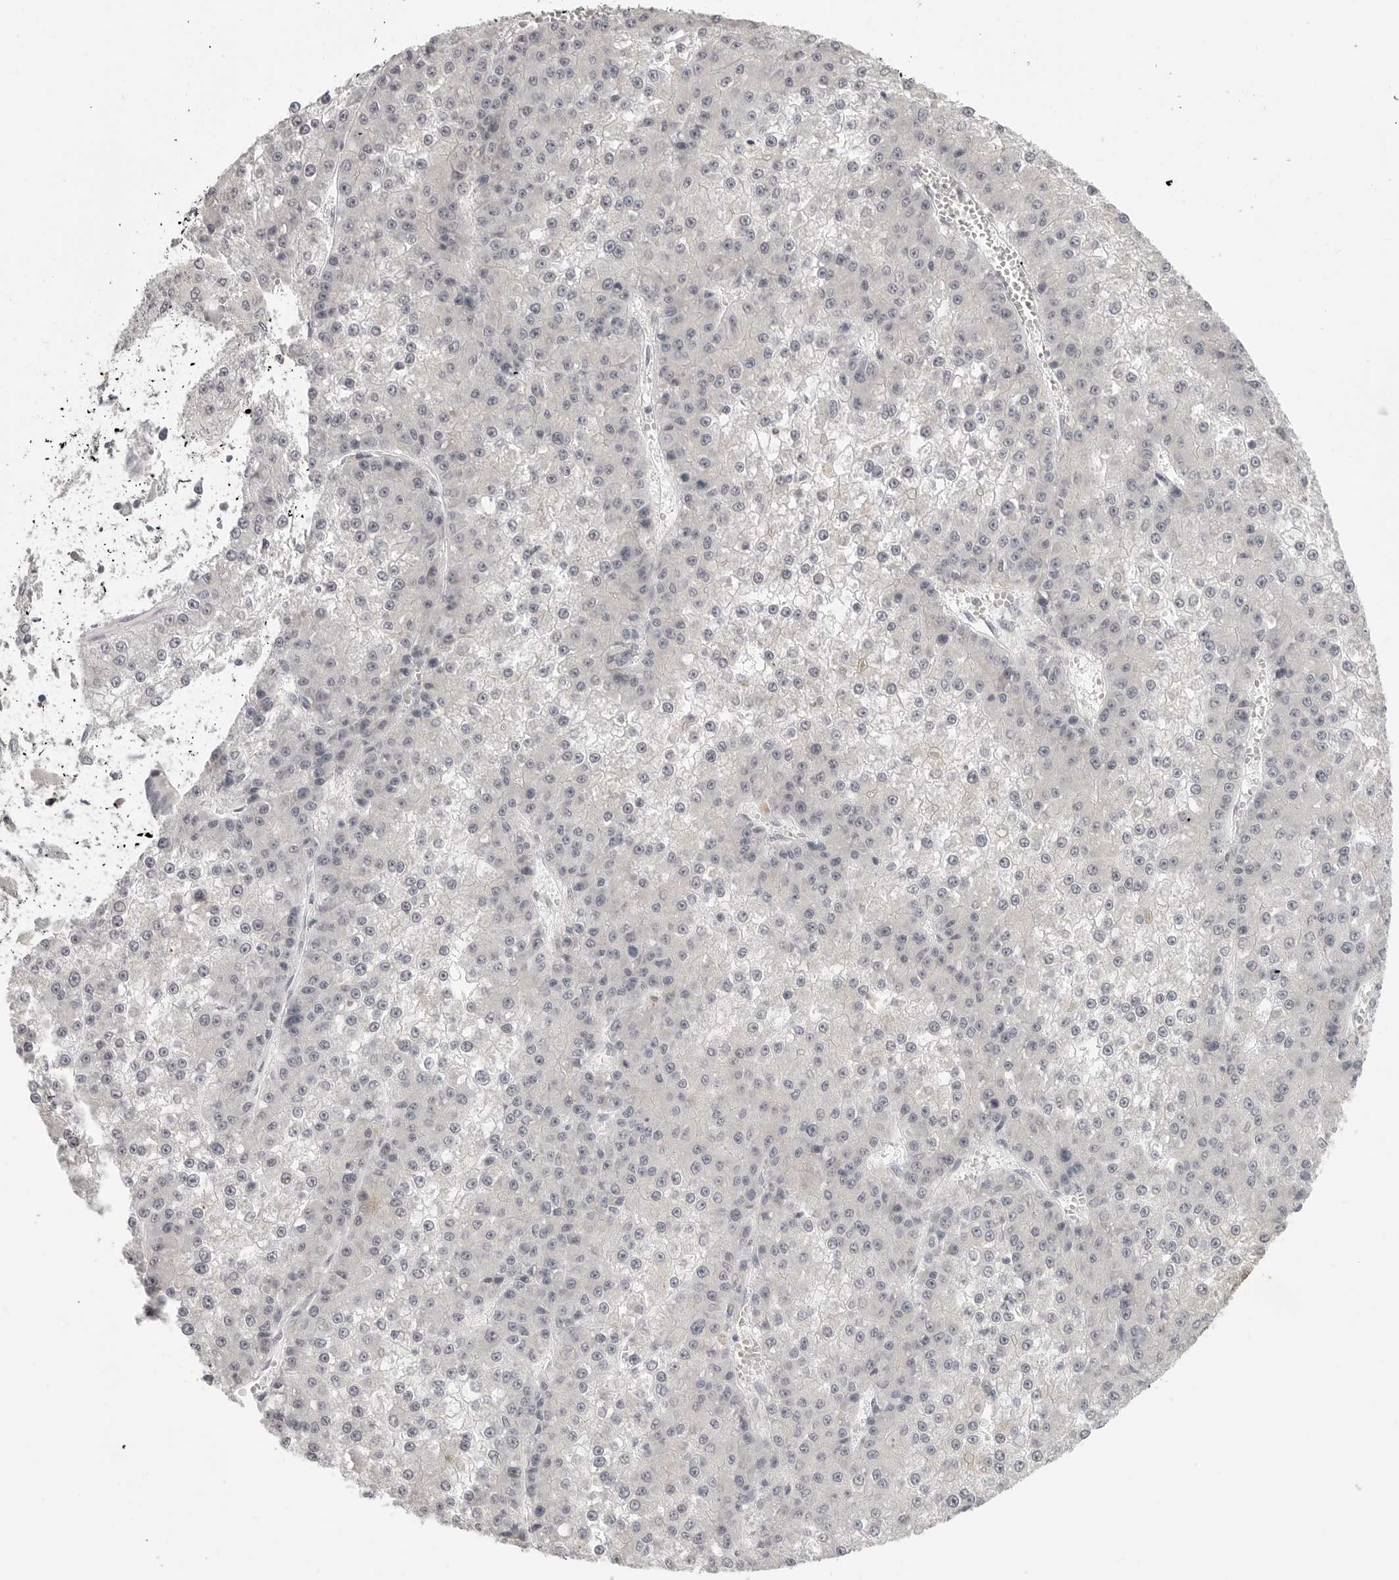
{"staining": {"intensity": "negative", "quantity": "none", "location": "none"}, "tissue": "liver cancer", "cell_type": "Tumor cells", "image_type": "cancer", "snomed": [{"axis": "morphology", "description": "Carcinoma, Hepatocellular, NOS"}, {"axis": "topography", "description": "Liver"}], "caption": "Tumor cells are negative for brown protein staining in liver hepatocellular carcinoma. The staining is performed using DAB brown chromogen with nuclei counter-stained in using hematoxylin.", "gene": "PRSS1", "patient": {"sex": "female", "age": 73}}